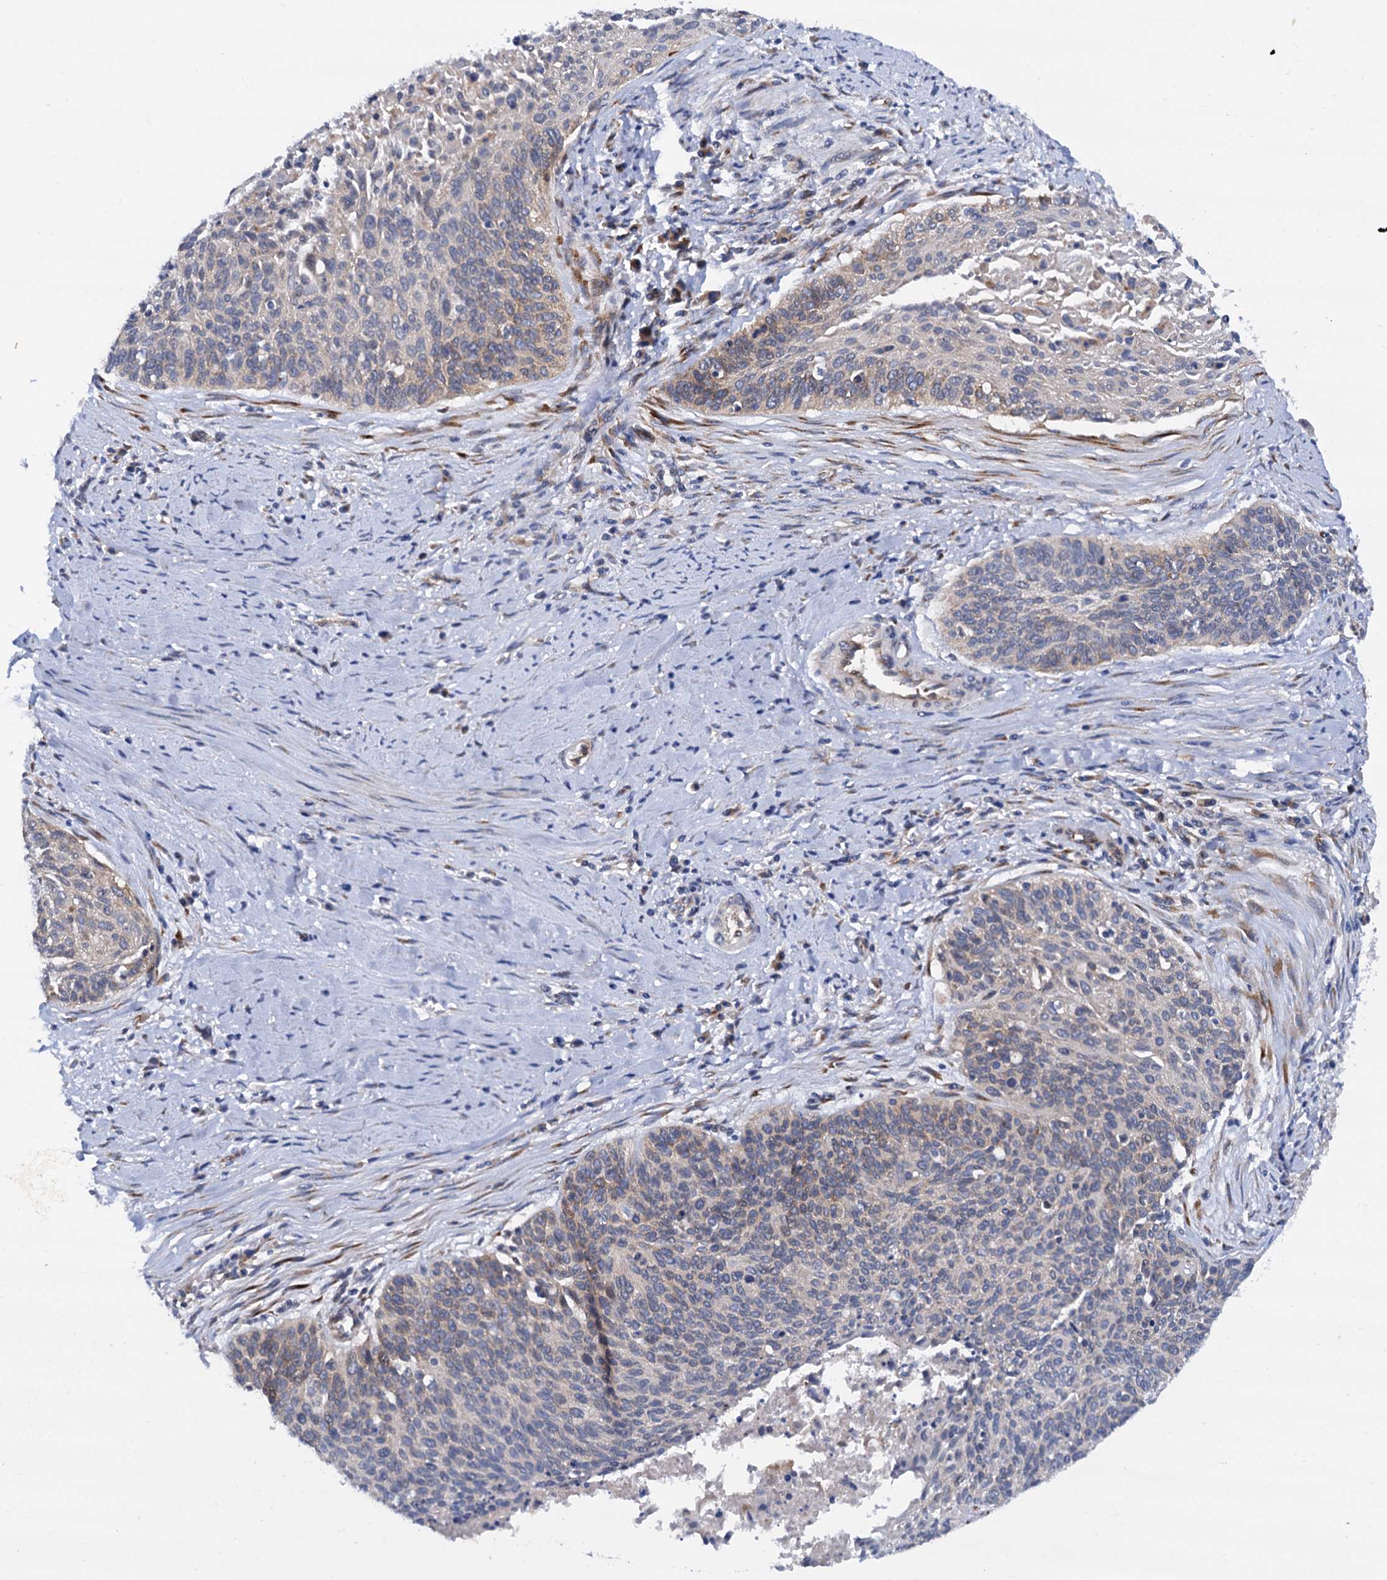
{"staining": {"intensity": "weak", "quantity": "<25%", "location": "cytoplasmic/membranous"}, "tissue": "cervical cancer", "cell_type": "Tumor cells", "image_type": "cancer", "snomed": [{"axis": "morphology", "description": "Squamous cell carcinoma, NOS"}, {"axis": "topography", "description": "Cervix"}], "caption": "Tumor cells show no significant protein positivity in cervical cancer.", "gene": "RASSF9", "patient": {"sex": "female", "age": 55}}